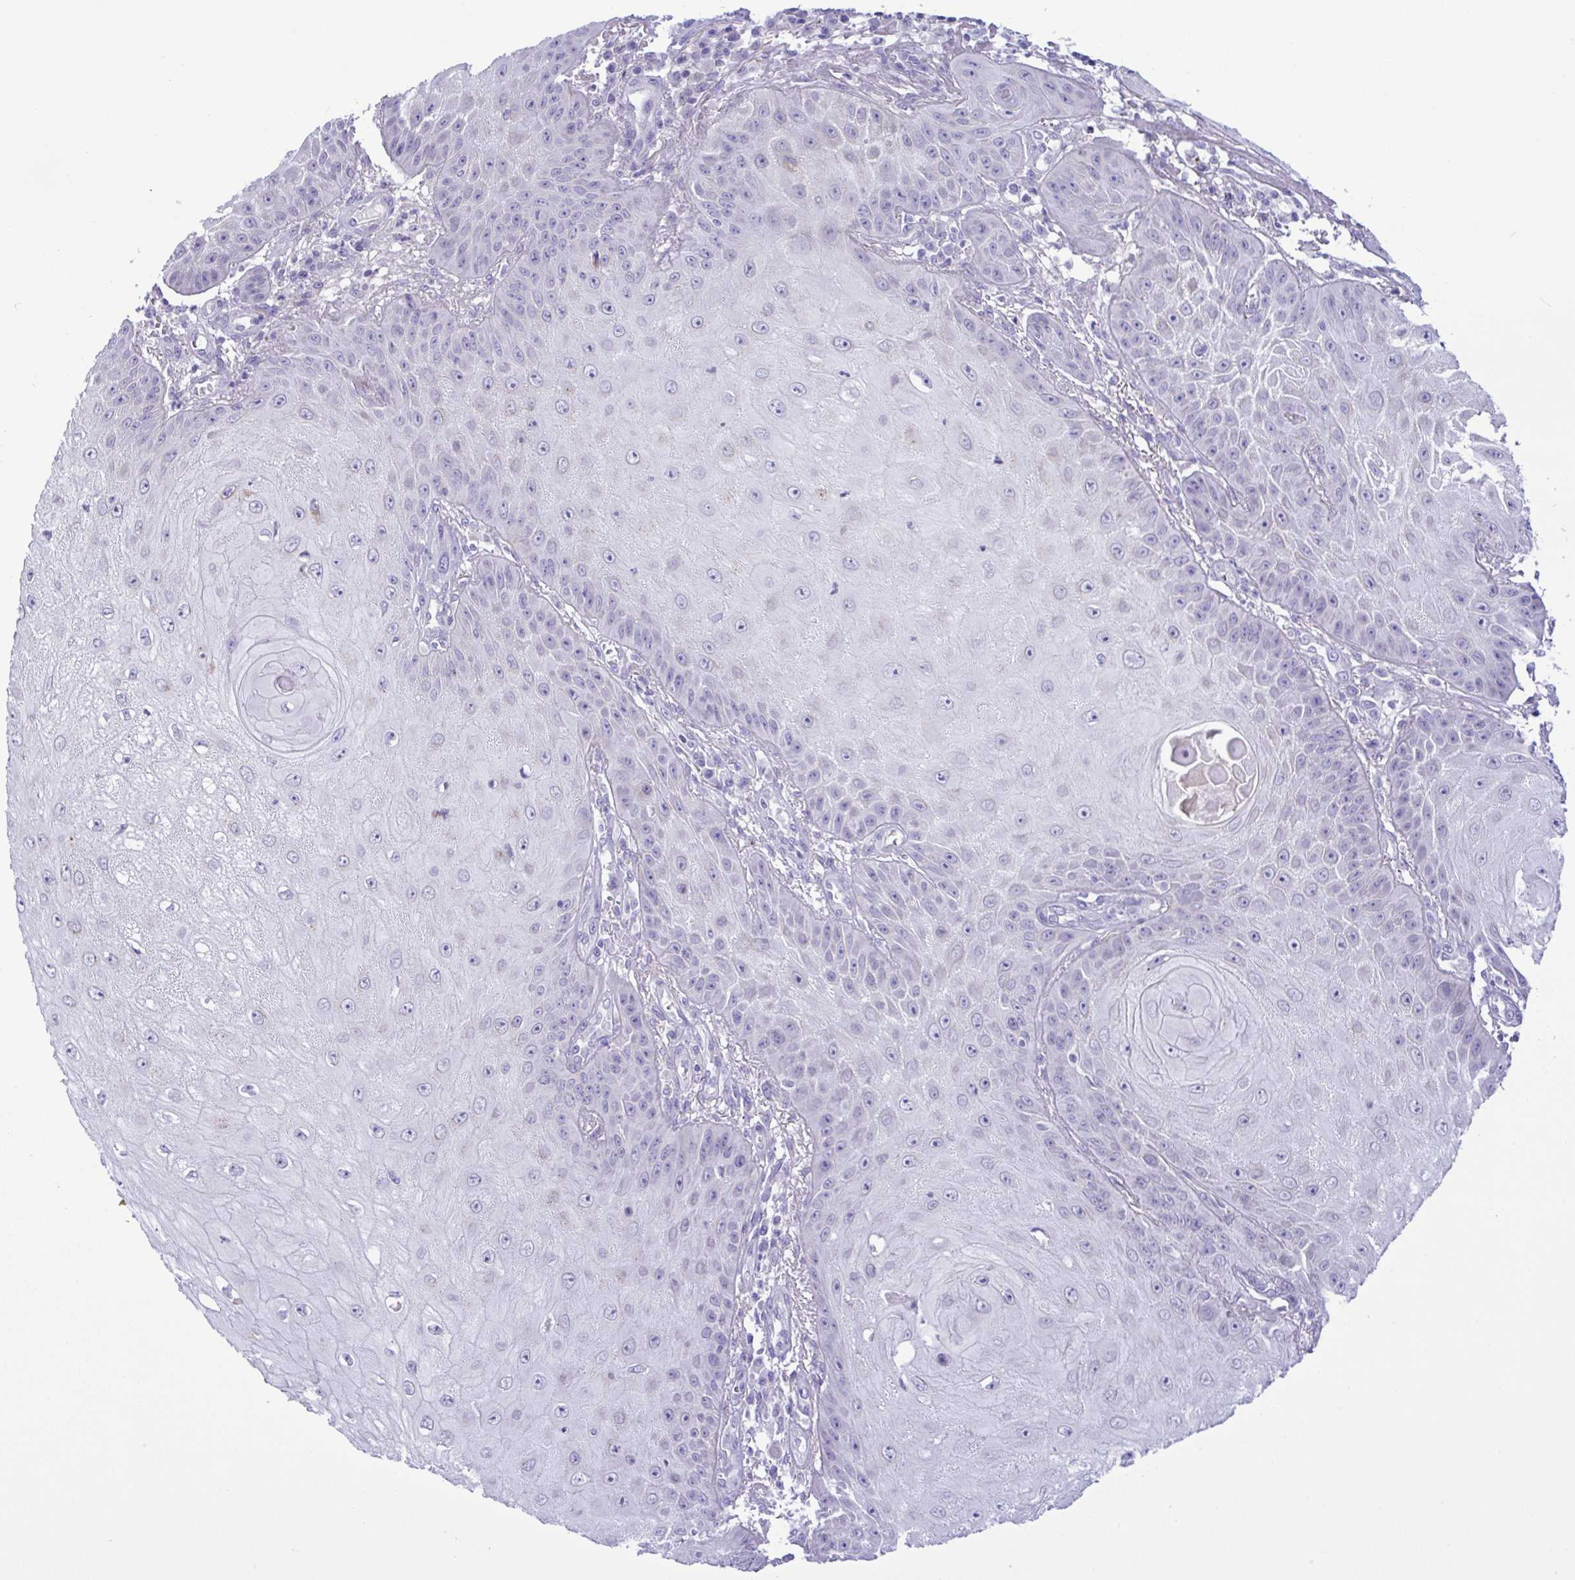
{"staining": {"intensity": "negative", "quantity": "none", "location": "none"}, "tissue": "skin cancer", "cell_type": "Tumor cells", "image_type": "cancer", "snomed": [{"axis": "morphology", "description": "Squamous cell carcinoma, NOS"}, {"axis": "topography", "description": "Skin"}], "caption": "DAB immunohistochemical staining of skin squamous cell carcinoma displays no significant expression in tumor cells.", "gene": "SREBF1", "patient": {"sex": "male", "age": 70}}